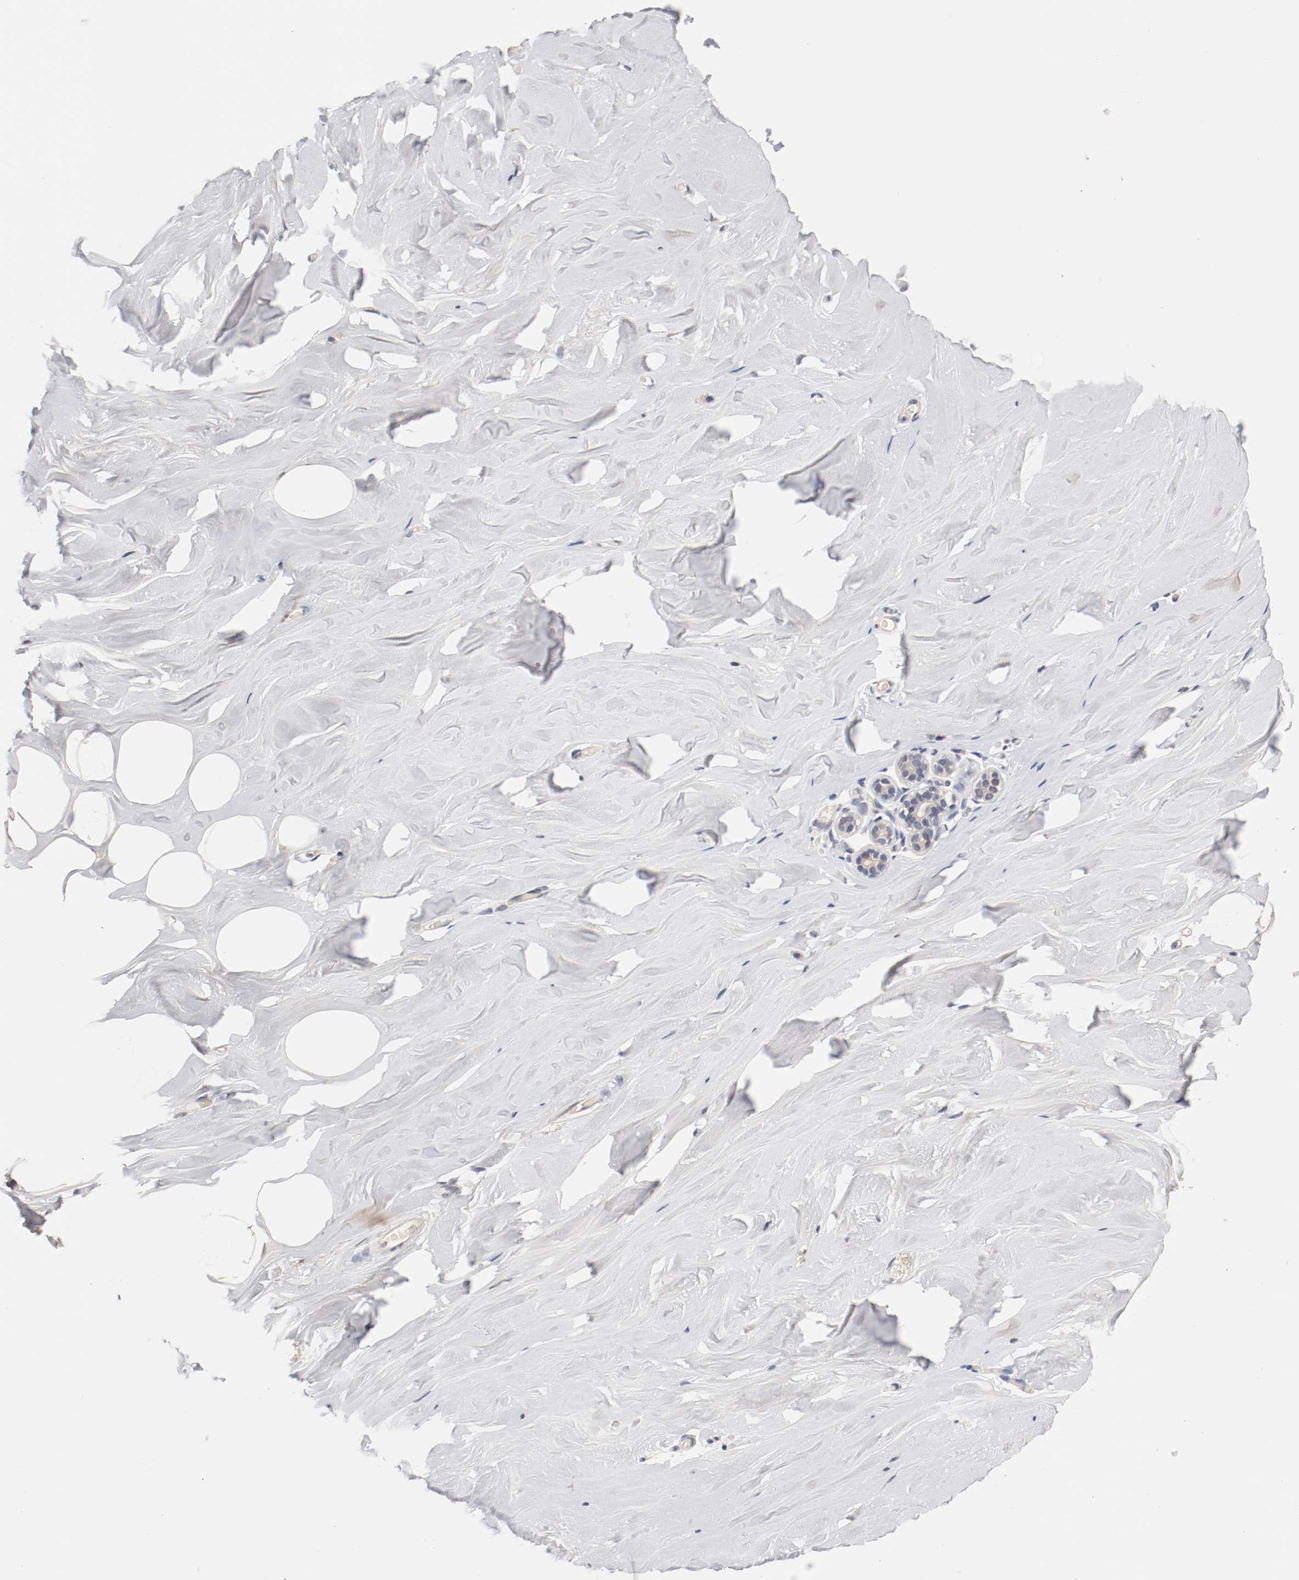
{"staining": {"intensity": "negative", "quantity": "none", "location": "none"}, "tissue": "breast", "cell_type": "Adipocytes", "image_type": "normal", "snomed": [{"axis": "morphology", "description": "Normal tissue, NOS"}, {"axis": "topography", "description": "Breast"}], "caption": "Adipocytes show no significant protein positivity in normal breast. (DAB (3,3'-diaminobenzidine) IHC, high magnification).", "gene": "CEBPE", "patient": {"sex": "female", "age": 75}}